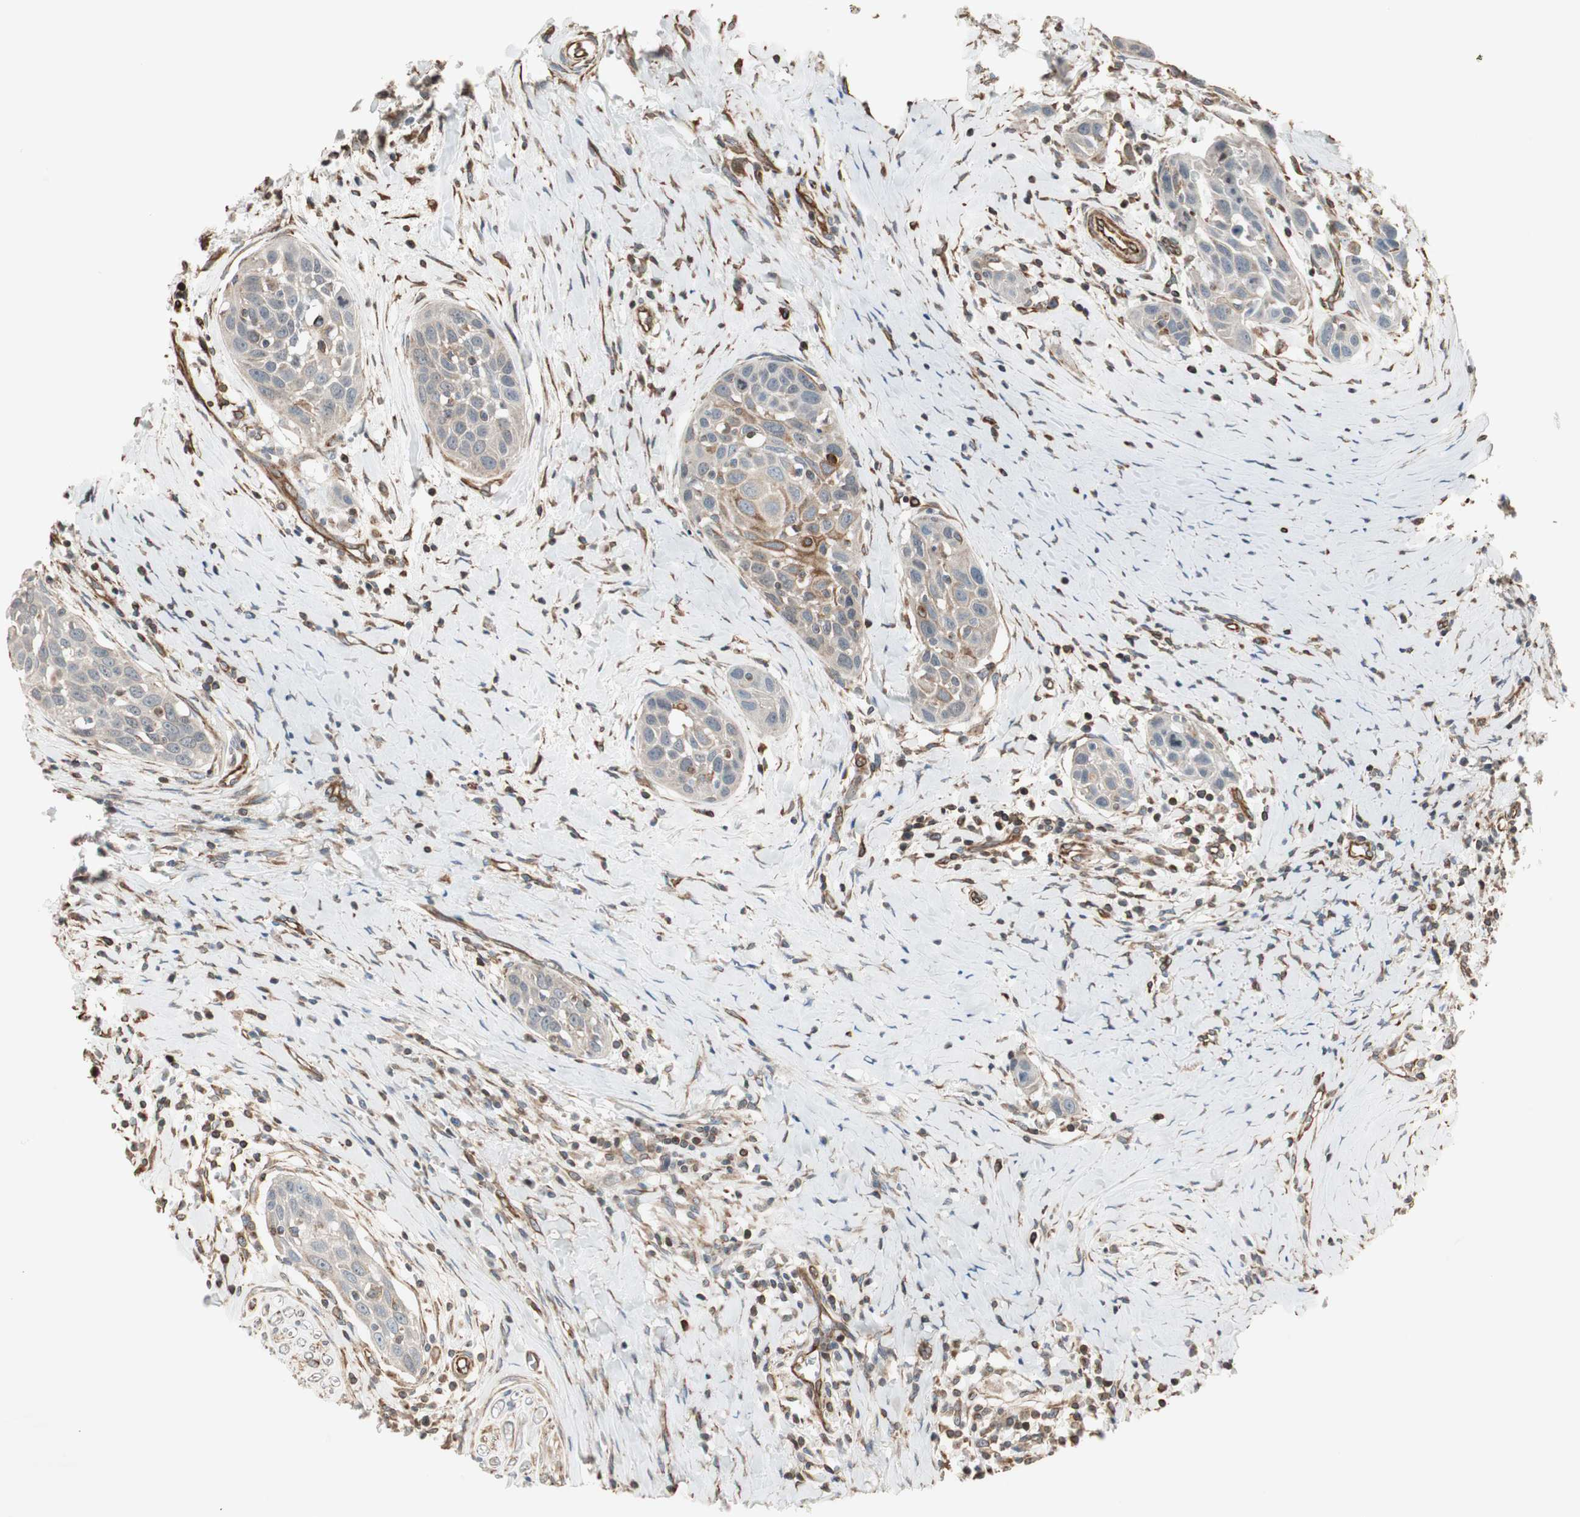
{"staining": {"intensity": "weak", "quantity": "25%-75%", "location": "cytoplasmic/membranous"}, "tissue": "head and neck cancer", "cell_type": "Tumor cells", "image_type": "cancer", "snomed": [{"axis": "morphology", "description": "Normal tissue, NOS"}, {"axis": "morphology", "description": "Squamous cell carcinoma, NOS"}, {"axis": "topography", "description": "Oral tissue"}, {"axis": "topography", "description": "Head-Neck"}], "caption": "Protein analysis of head and neck cancer tissue demonstrates weak cytoplasmic/membranous positivity in approximately 25%-75% of tumor cells. The staining was performed using DAB (3,3'-diaminobenzidine), with brown indicating positive protein expression. Nuclei are stained blue with hematoxylin.", "gene": "MAD2L2", "patient": {"sex": "female", "age": 50}}